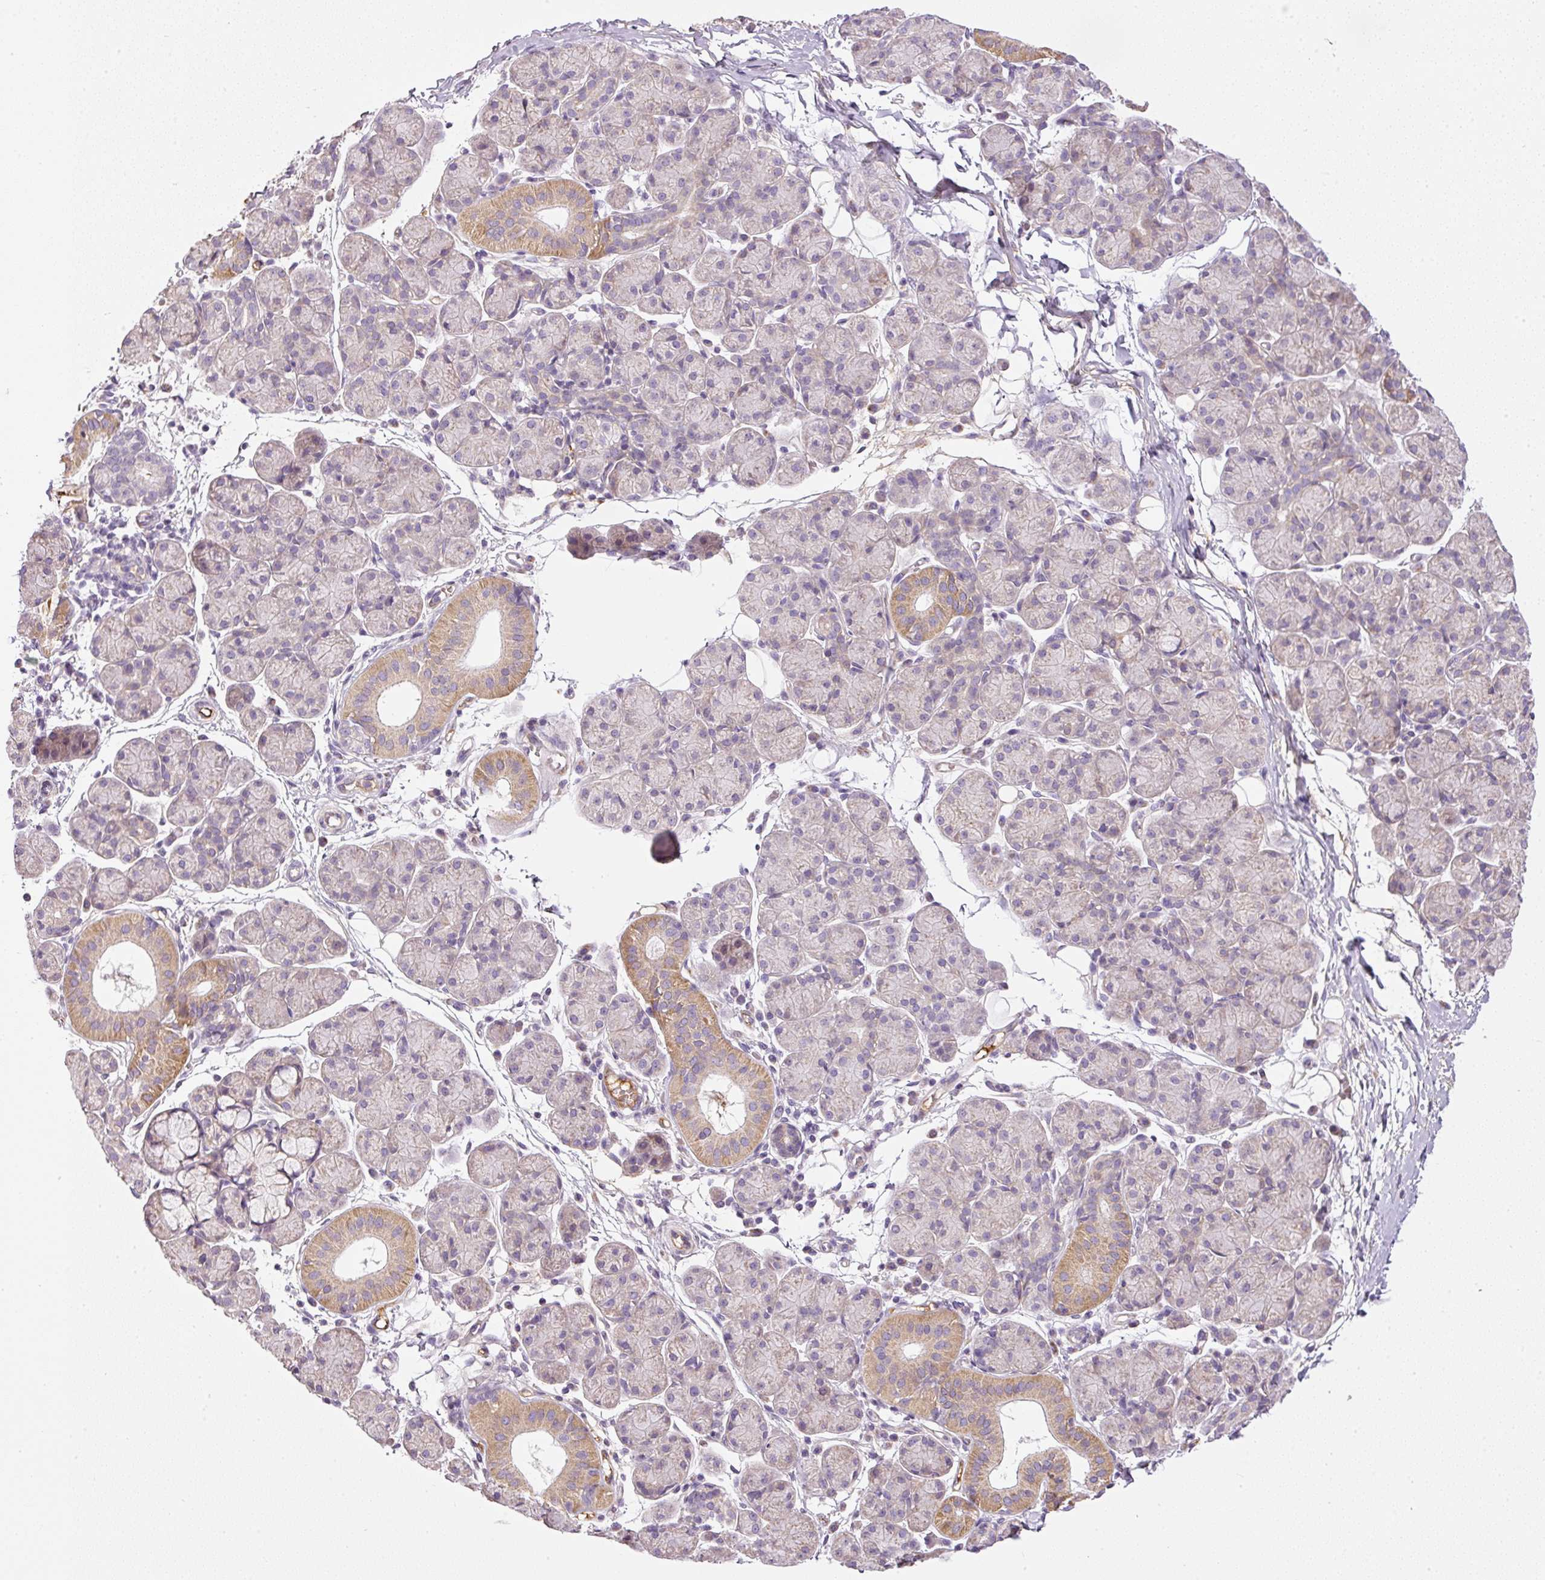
{"staining": {"intensity": "moderate", "quantity": "<25%", "location": "cytoplasmic/membranous"}, "tissue": "salivary gland", "cell_type": "Glandular cells", "image_type": "normal", "snomed": [{"axis": "morphology", "description": "Normal tissue, NOS"}, {"axis": "morphology", "description": "Inflammation, NOS"}, {"axis": "topography", "description": "Lymph node"}, {"axis": "topography", "description": "Salivary gland"}], "caption": "Brown immunohistochemical staining in normal human salivary gland displays moderate cytoplasmic/membranous positivity in about <25% of glandular cells.", "gene": "KPNA5", "patient": {"sex": "male", "age": 3}}